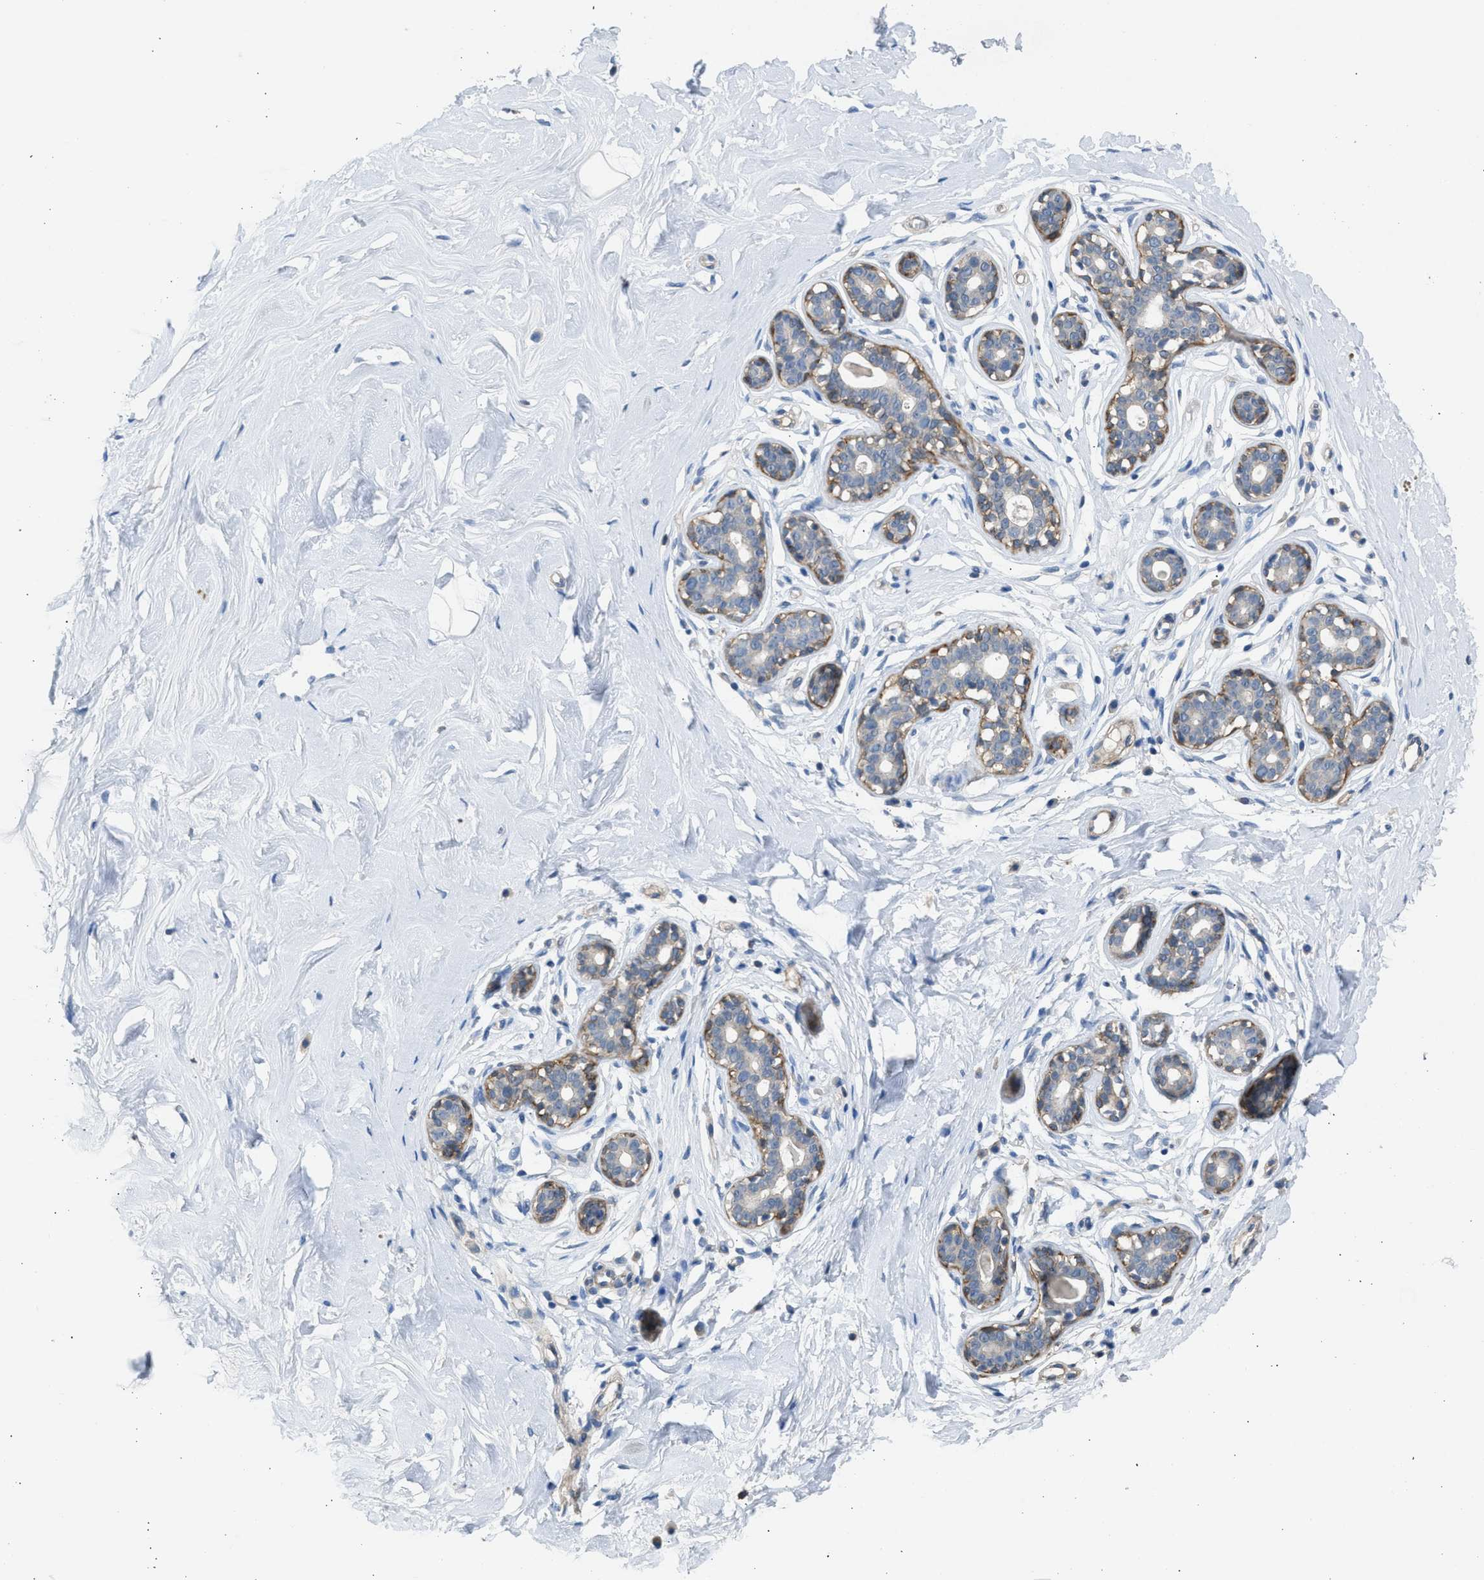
{"staining": {"intensity": "negative", "quantity": "none", "location": "none"}, "tissue": "breast", "cell_type": "Adipocytes", "image_type": "normal", "snomed": [{"axis": "morphology", "description": "Normal tissue, NOS"}, {"axis": "topography", "description": "Breast"}], "caption": "This is an immunohistochemistry image of normal breast. There is no staining in adipocytes.", "gene": "PCNX3", "patient": {"sex": "female", "age": 23}}